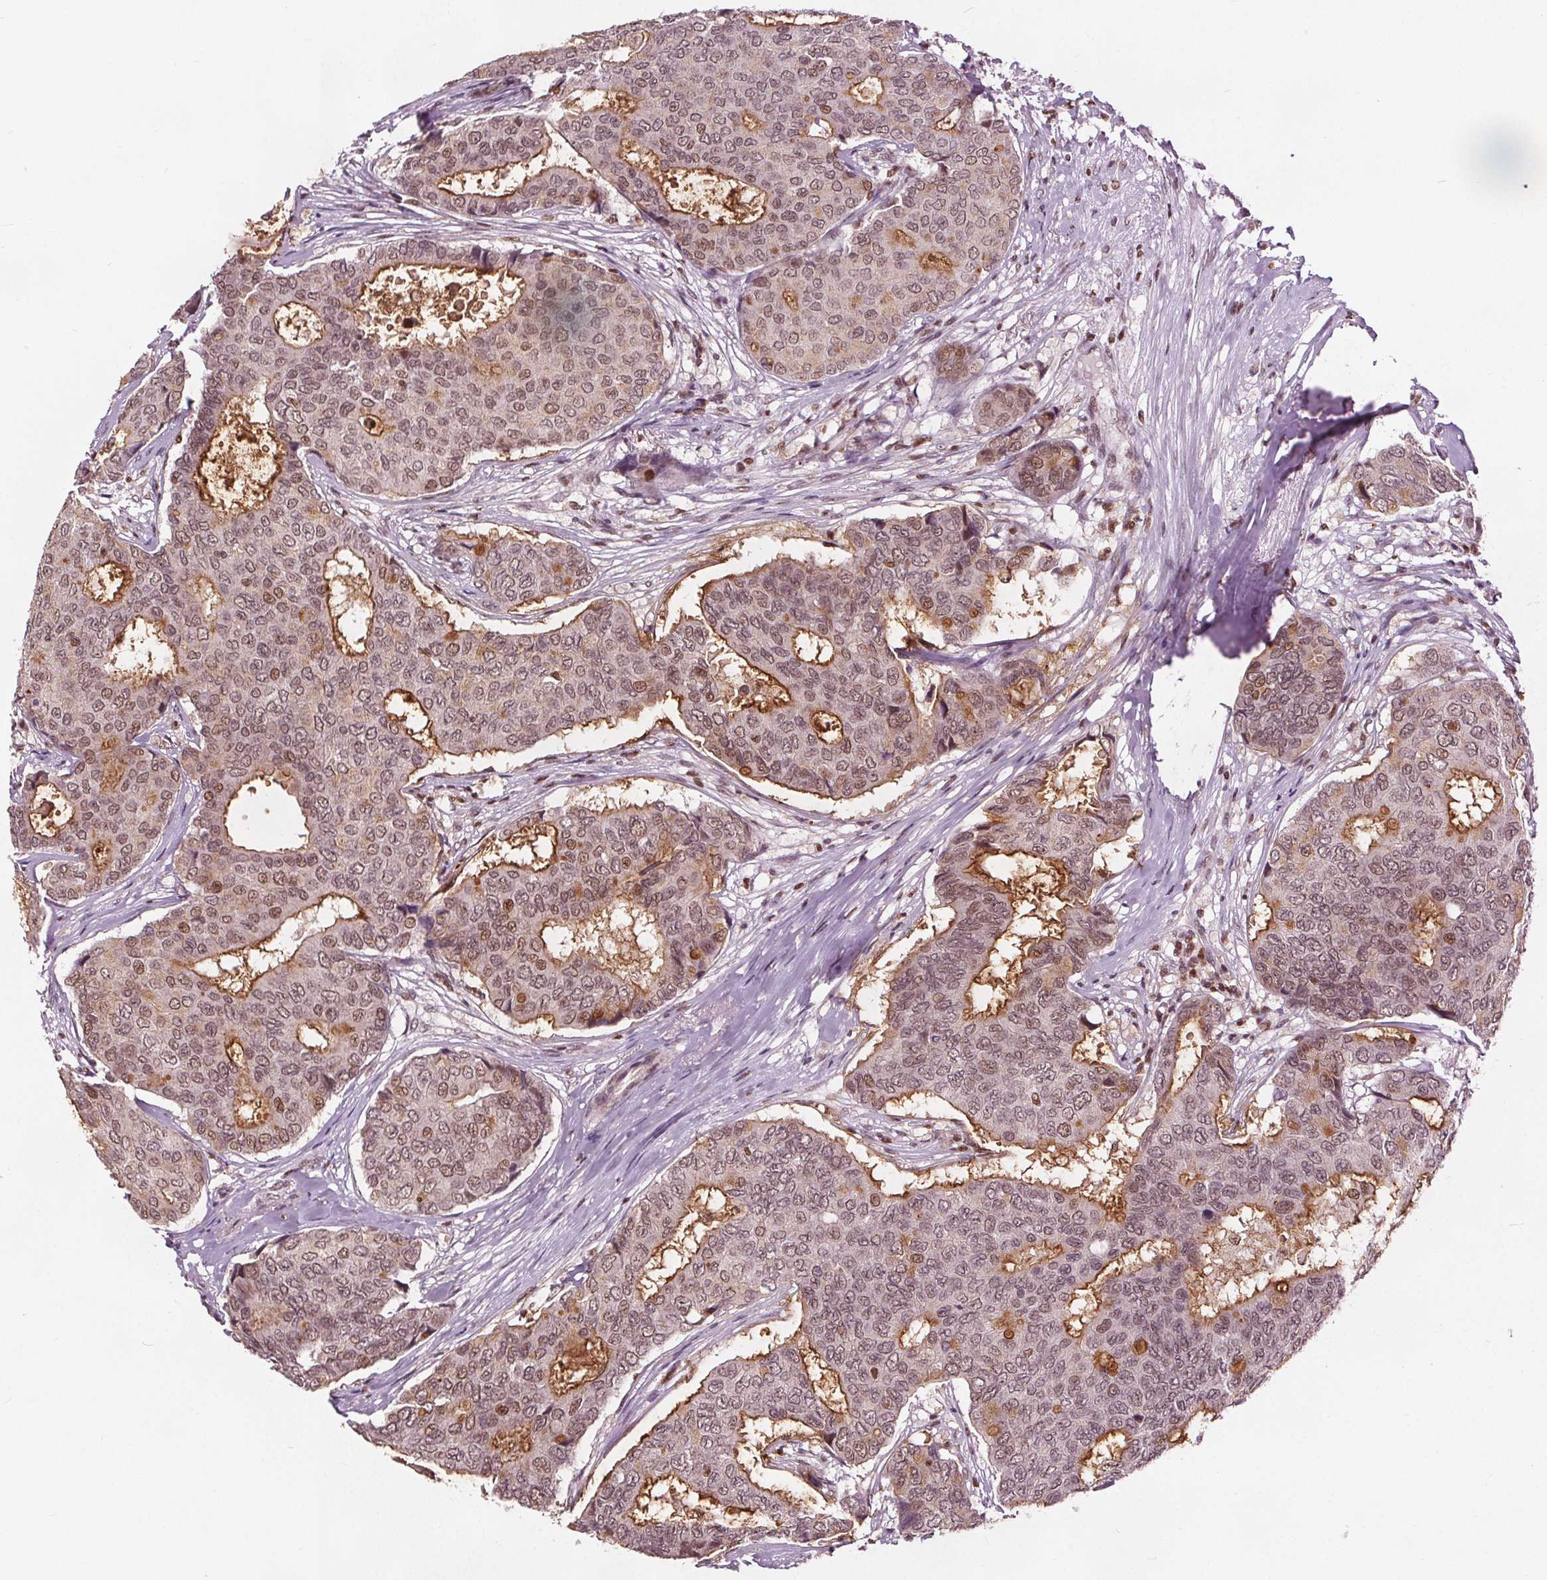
{"staining": {"intensity": "moderate", "quantity": "25%-75%", "location": "cytoplasmic/membranous,nuclear"}, "tissue": "breast cancer", "cell_type": "Tumor cells", "image_type": "cancer", "snomed": [{"axis": "morphology", "description": "Duct carcinoma"}, {"axis": "topography", "description": "Breast"}], "caption": "Immunohistochemical staining of human breast infiltrating ductal carcinoma exhibits medium levels of moderate cytoplasmic/membranous and nuclear staining in approximately 25%-75% of tumor cells.", "gene": "DDX11", "patient": {"sex": "female", "age": 75}}